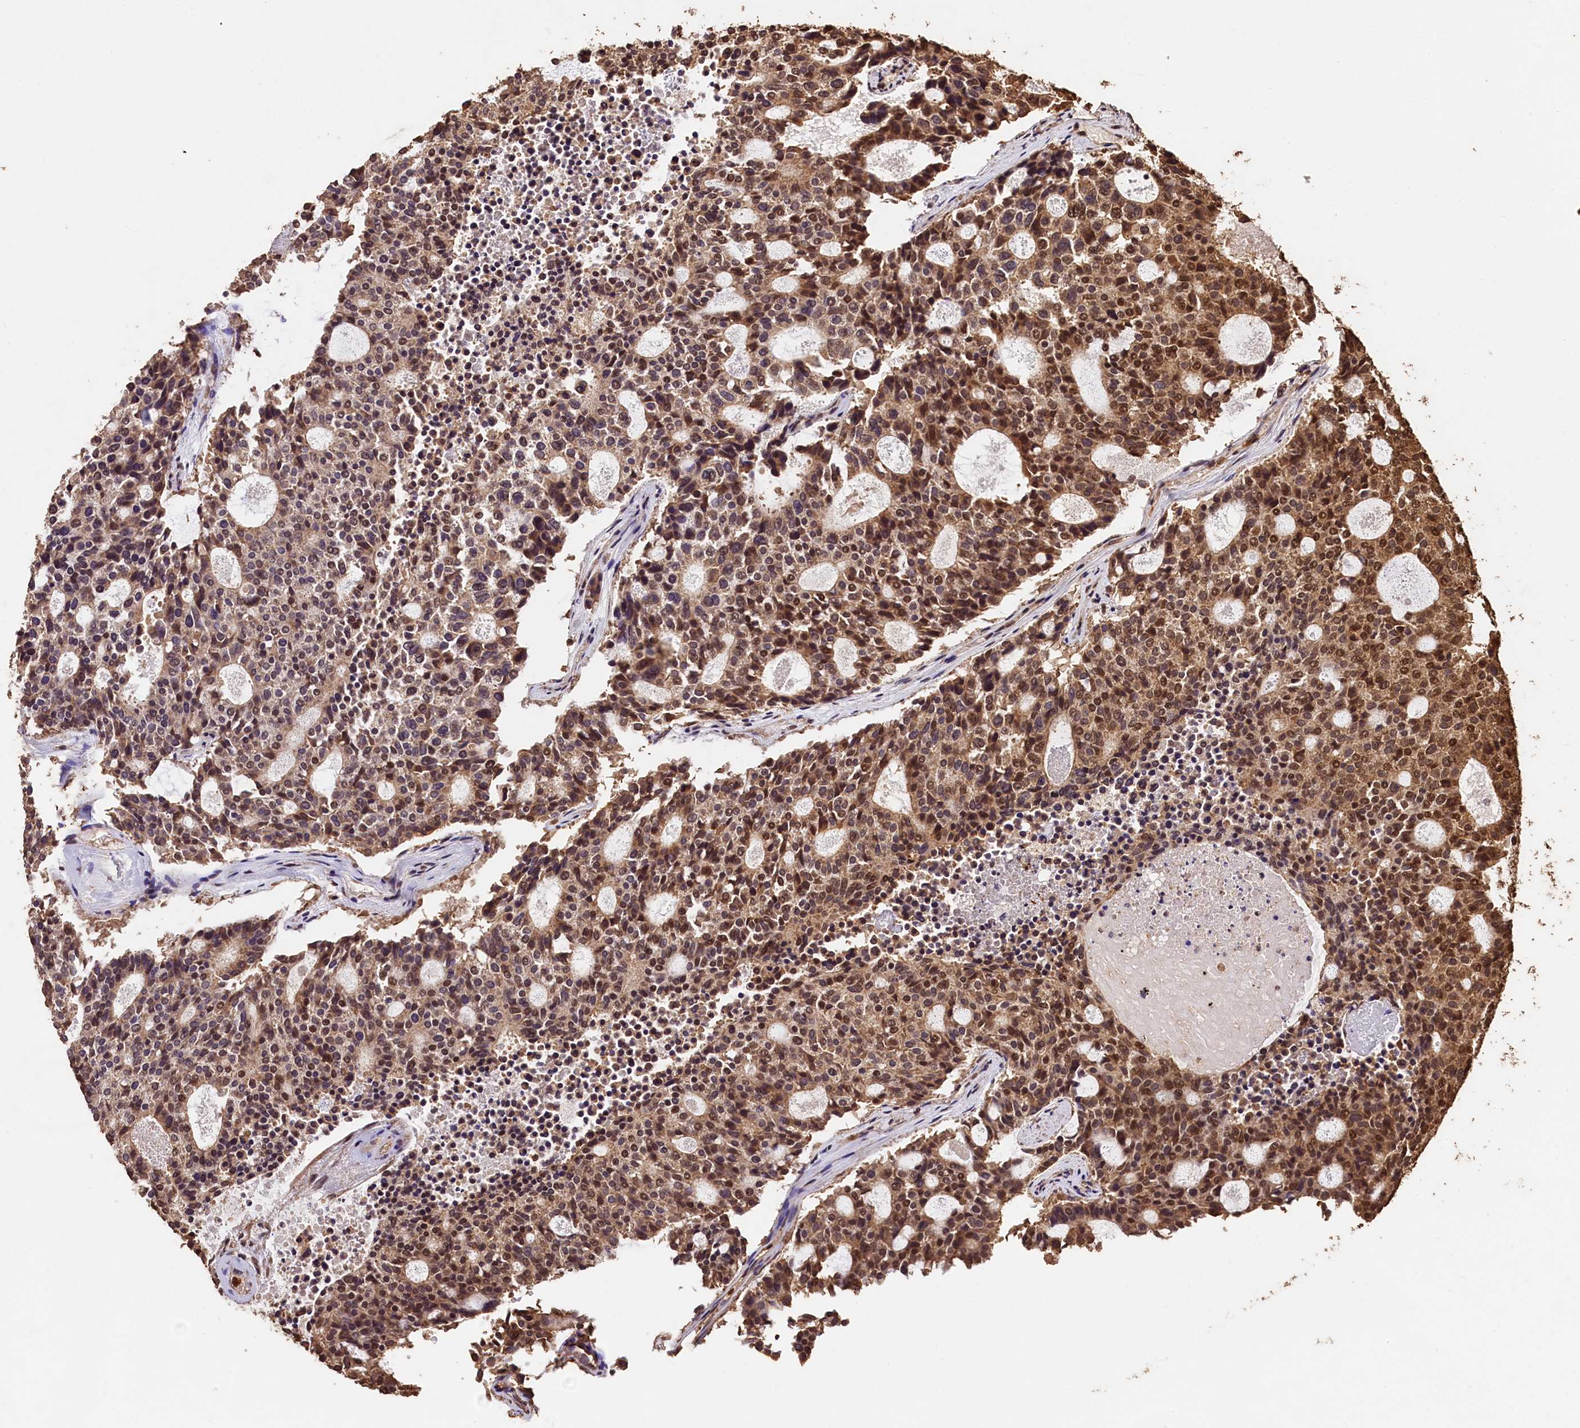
{"staining": {"intensity": "moderate", "quantity": "25%-75%", "location": "cytoplasmic/membranous,nuclear"}, "tissue": "carcinoid", "cell_type": "Tumor cells", "image_type": "cancer", "snomed": [{"axis": "morphology", "description": "Carcinoid, malignant, NOS"}, {"axis": "topography", "description": "Pancreas"}], "caption": "This image shows immunohistochemistry (IHC) staining of carcinoid (malignant), with medium moderate cytoplasmic/membranous and nuclear expression in approximately 25%-75% of tumor cells.", "gene": "CEP57L1", "patient": {"sex": "female", "age": 54}}